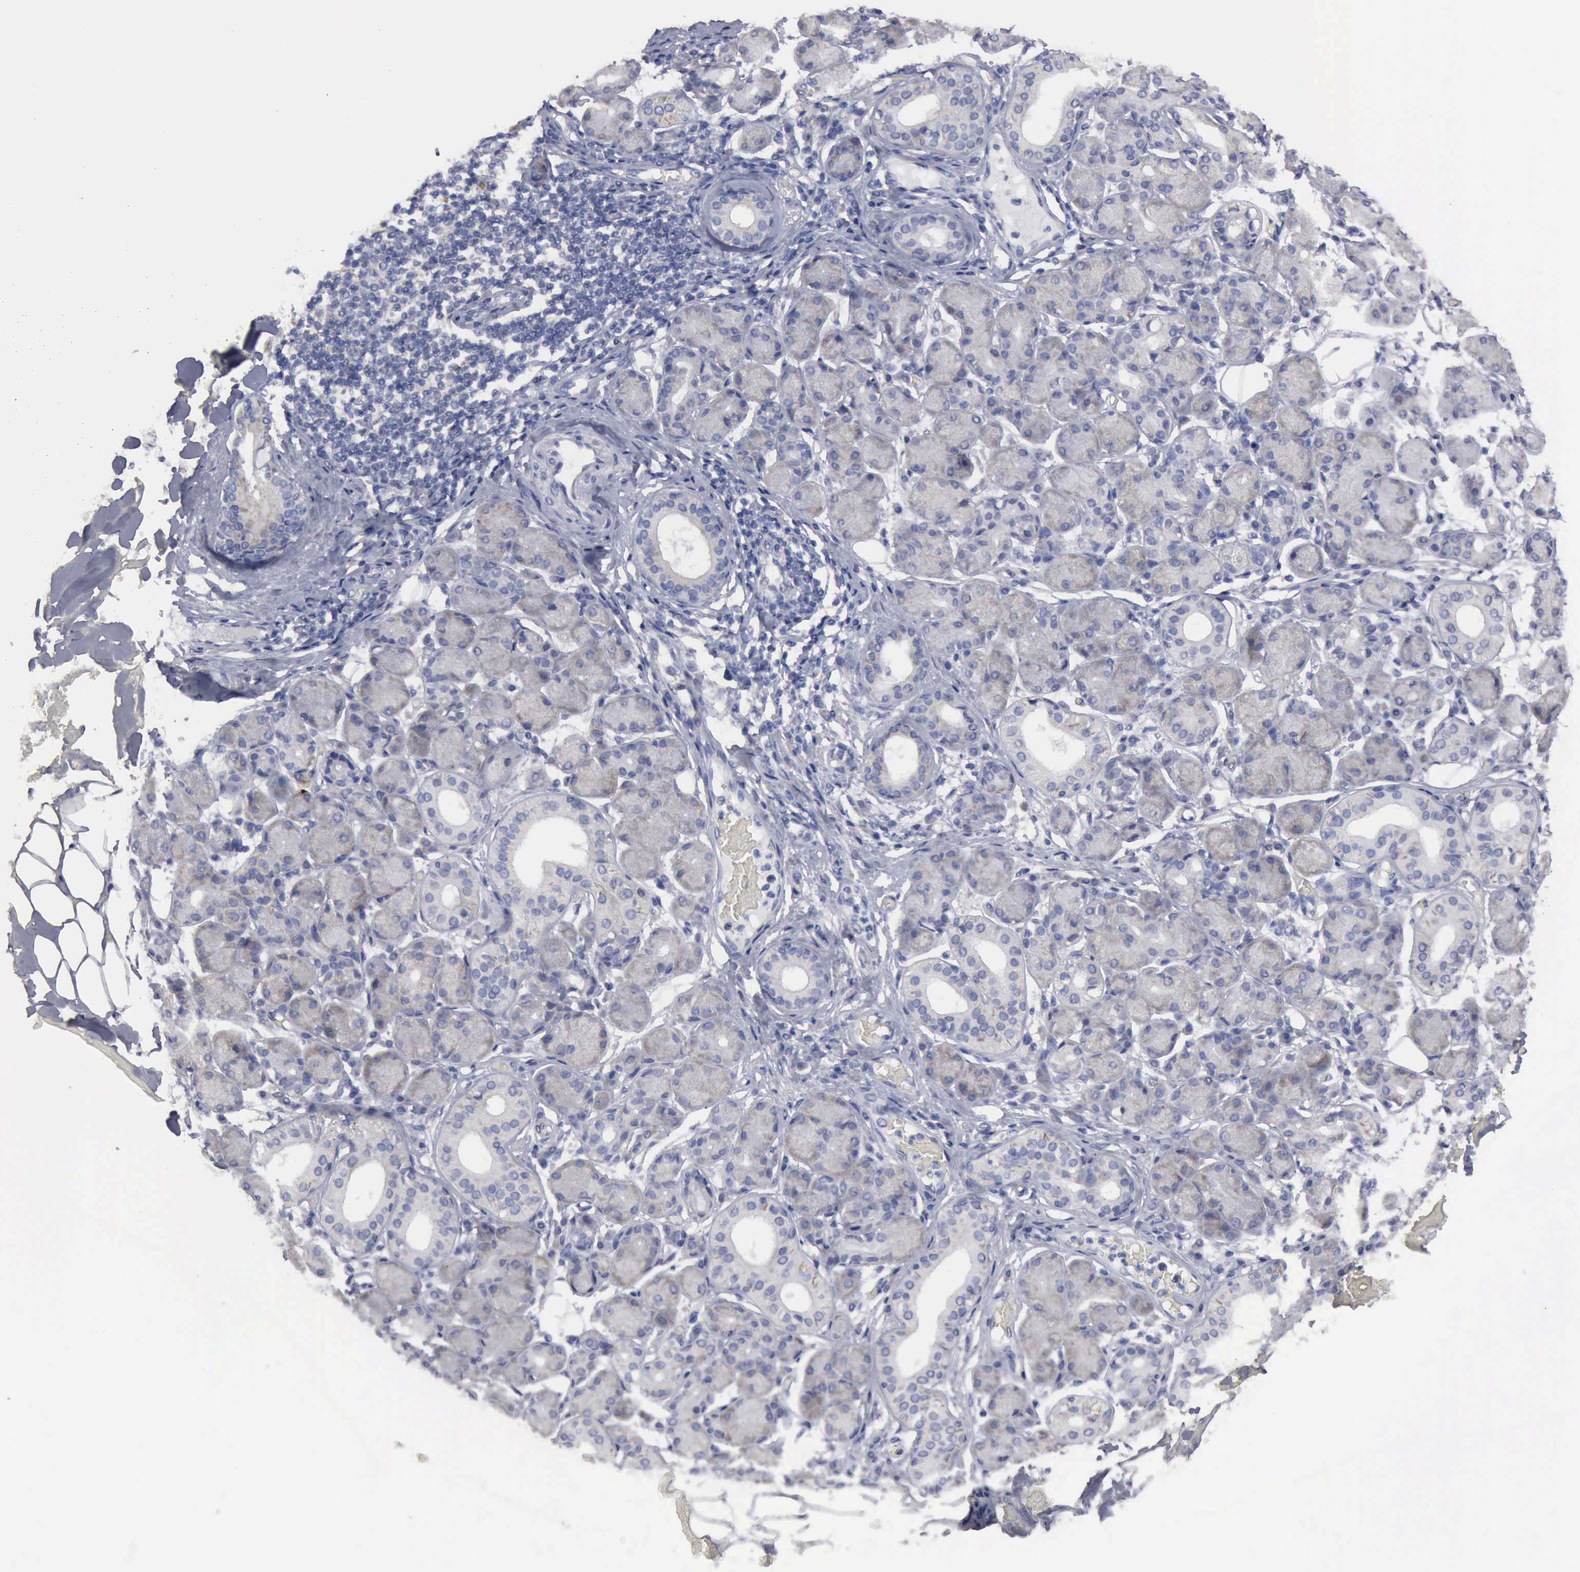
{"staining": {"intensity": "negative", "quantity": "none", "location": "none"}, "tissue": "salivary gland", "cell_type": "Glandular cells", "image_type": "normal", "snomed": [{"axis": "morphology", "description": "Normal tissue, NOS"}, {"axis": "topography", "description": "Salivary gland"}, {"axis": "topography", "description": "Peripheral nerve tissue"}], "caption": "Immunohistochemistry of benign human salivary gland demonstrates no staining in glandular cells. (Immunohistochemistry (ihc), brightfield microscopy, high magnification).", "gene": "TXLNG", "patient": {"sex": "male", "age": 62}}